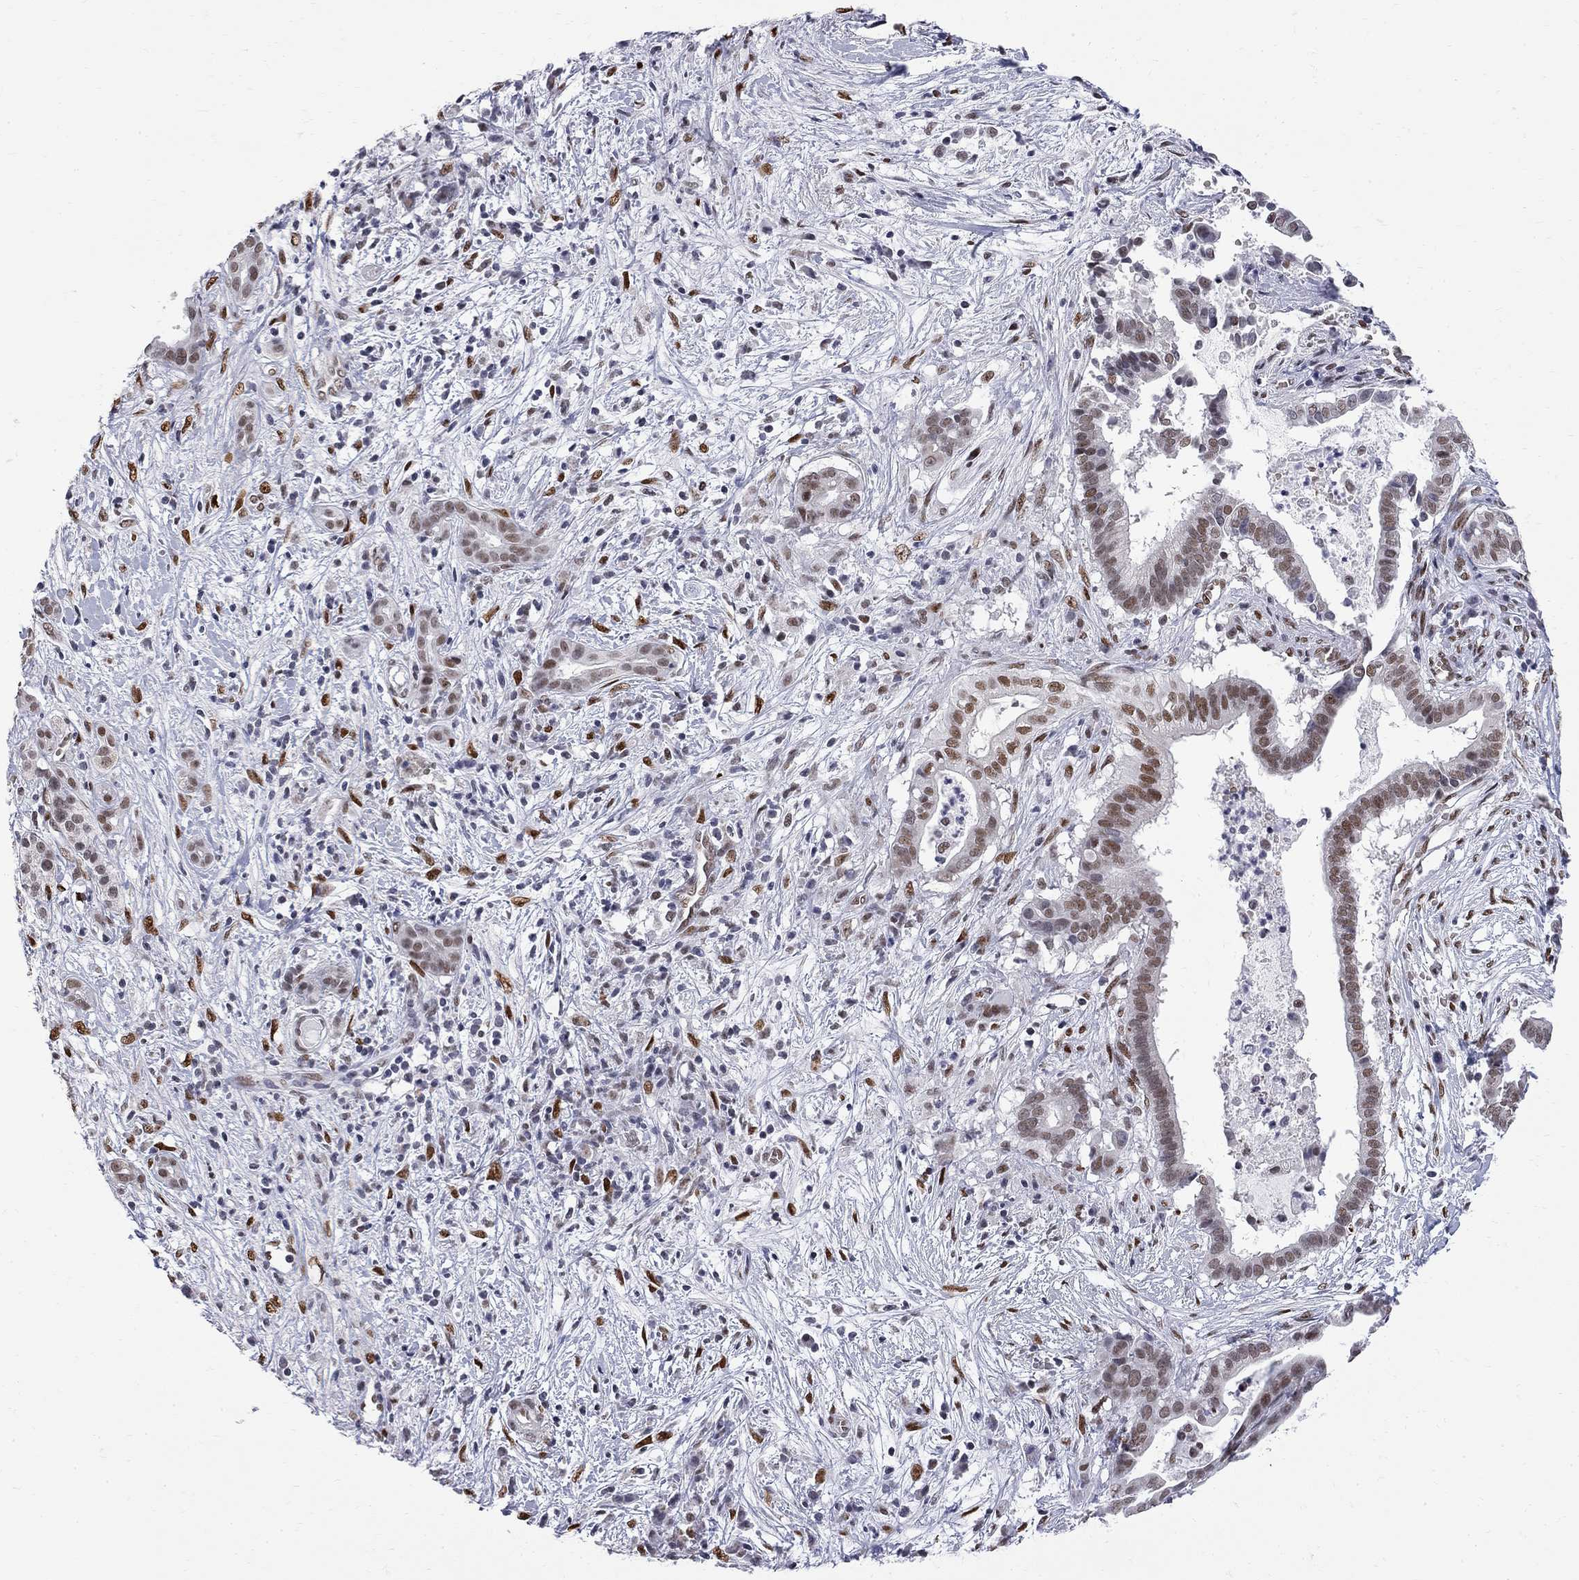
{"staining": {"intensity": "moderate", "quantity": "25%-75%", "location": "nuclear"}, "tissue": "pancreatic cancer", "cell_type": "Tumor cells", "image_type": "cancer", "snomed": [{"axis": "morphology", "description": "Adenocarcinoma, NOS"}, {"axis": "topography", "description": "Pancreas"}], "caption": "Pancreatic cancer was stained to show a protein in brown. There is medium levels of moderate nuclear positivity in approximately 25%-75% of tumor cells. (DAB (3,3'-diaminobenzidine) IHC, brown staining for protein, blue staining for nuclei).", "gene": "ZBTB47", "patient": {"sex": "male", "age": 61}}